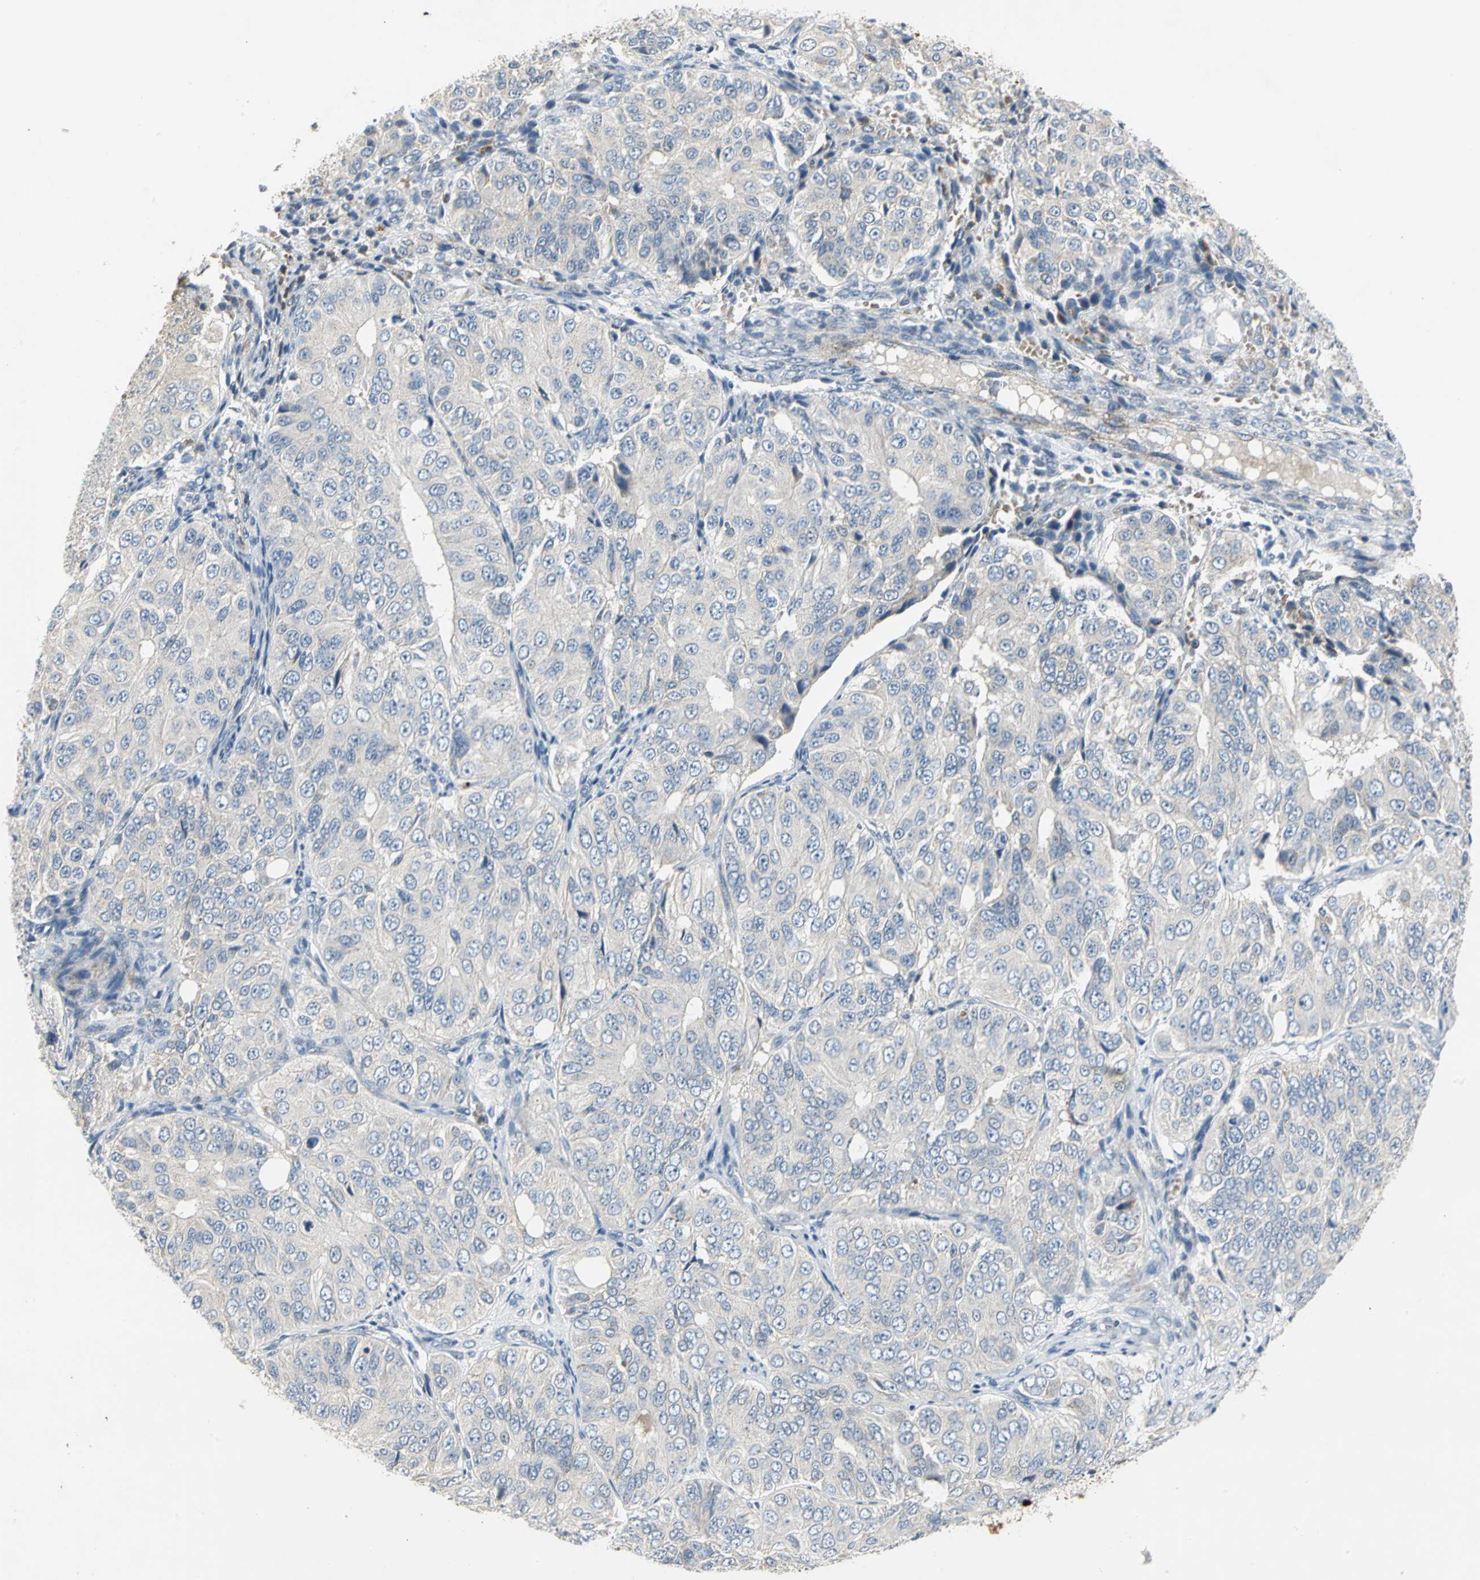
{"staining": {"intensity": "negative", "quantity": "none", "location": "none"}, "tissue": "ovarian cancer", "cell_type": "Tumor cells", "image_type": "cancer", "snomed": [{"axis": "morphology", "description": "Carcinoma, endometroid"}, {"axis": "topography", "description": "Ovary"}], "caption": "There is no significant positivity in tumor cells of ovarian endometroid carcinoma.", "gene": "SPPL2B", "patient": {"sex": "female", "age": 51}}